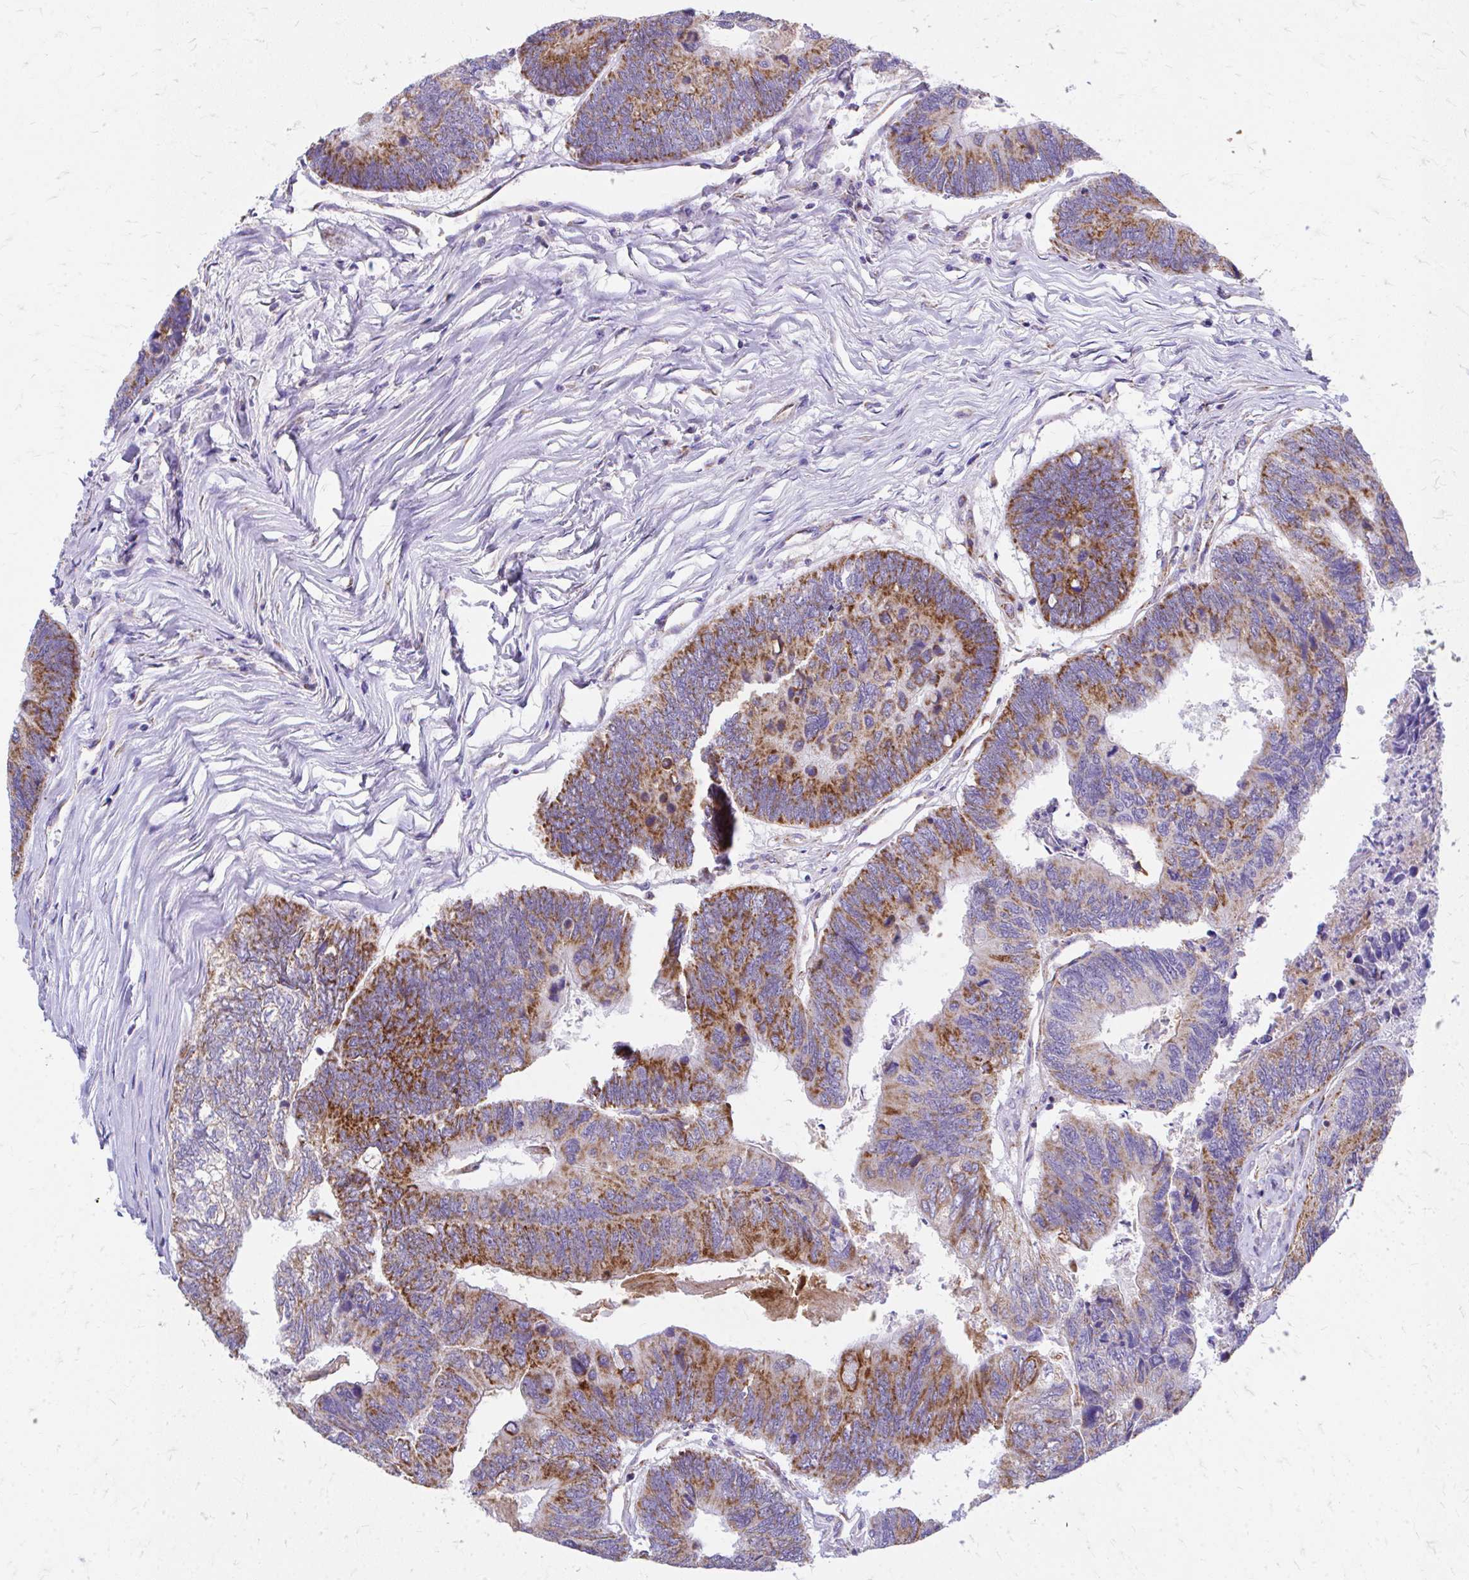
{"staining": {"intensity": "strong", "quantity": ">75%", "location": "cytoplasmic/membranous"}, "tissue": "colorectal cancer", "cell_type": "Tumor cells", "image_type": "cancer", "snomed": [{"axis": "morphology", "description": "Adenocarcinoma, NOS"}, {"axis": "topography", "description": "Colon"}], "caption": "Human colorectal adenocarcinoma stained with a brown dye reveals strong cytoplasmic/membranous positive staining in approximately >75% of tumor cells.", "gene": "MRPL19", "patient": {"sex": "female", "age": 67}}